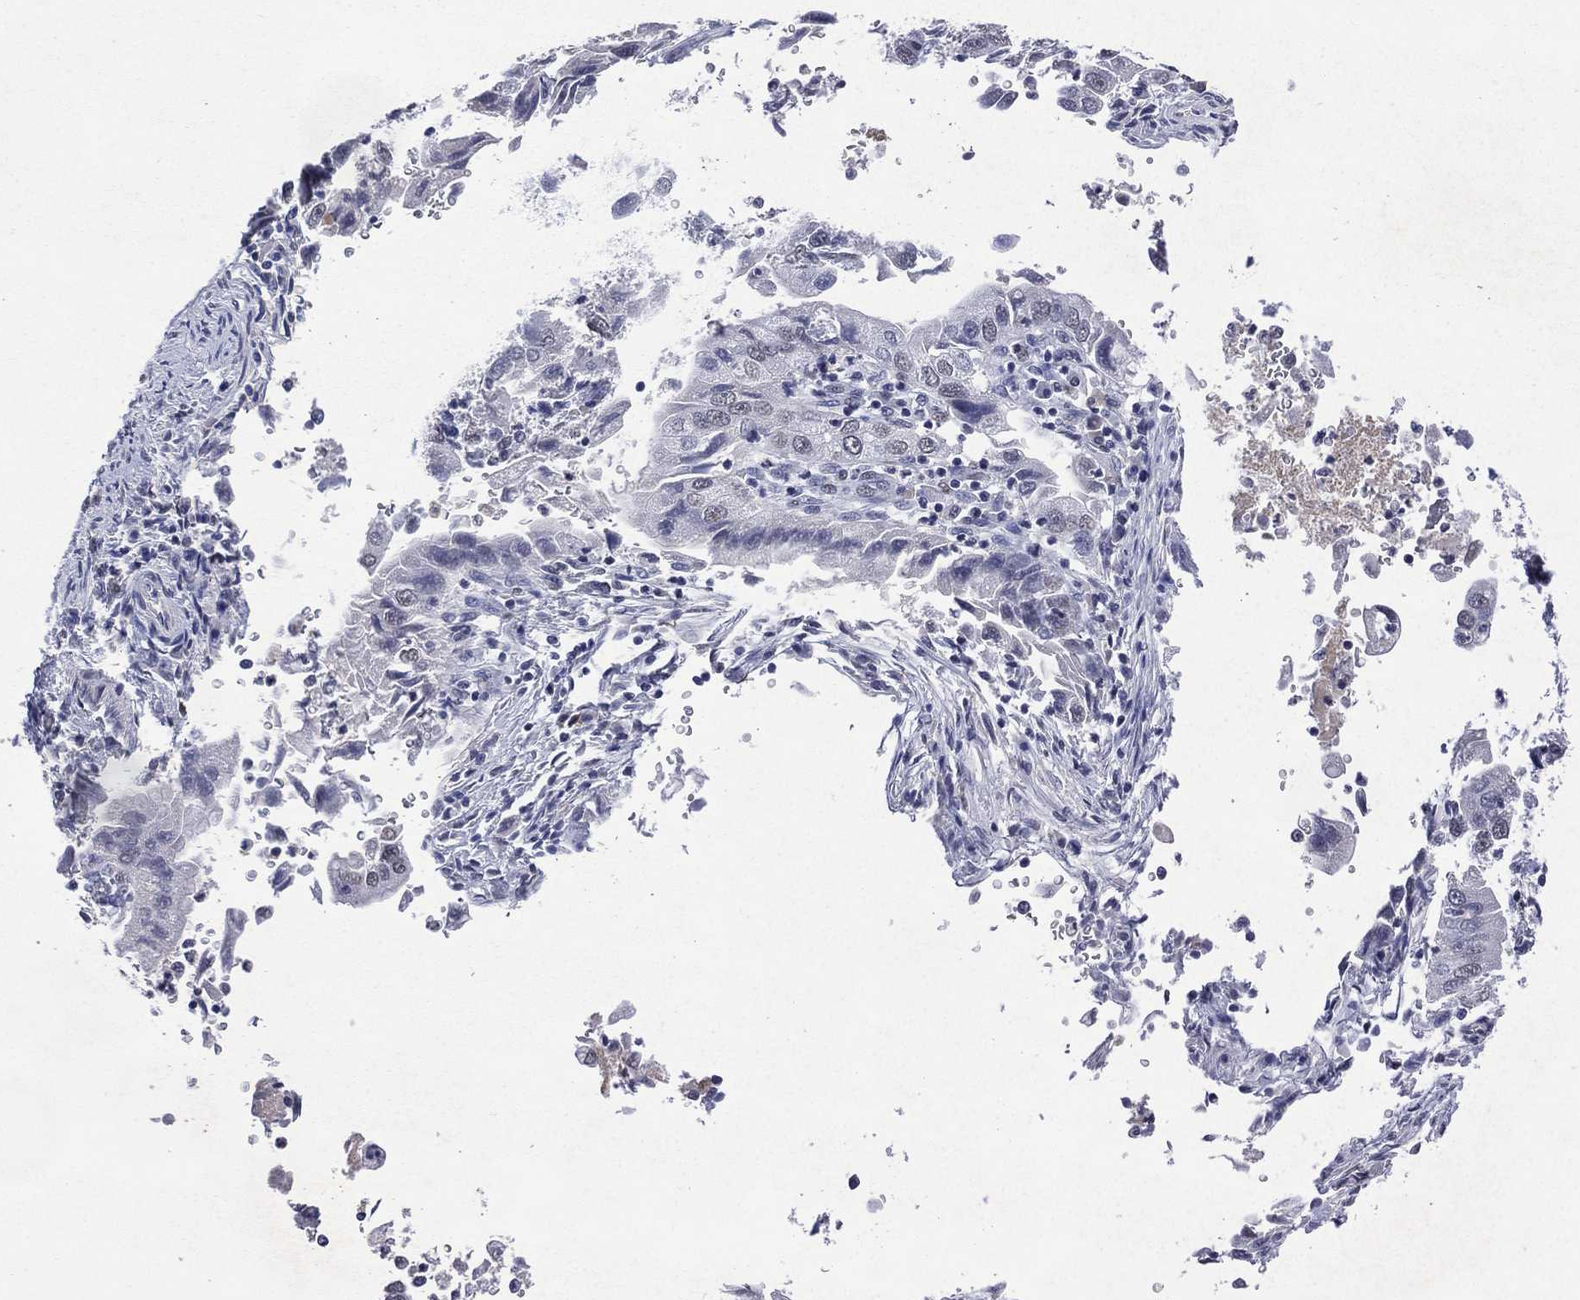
{"staining": {"intensity": "negative", "quantity": "none", "location": "none"}, "tissue": "stomach cancer", "cell_type": "Tumor cells", "image_type": "cancer", "snomed": [{"axis": "morphology", "description": "Adenocarcinoma, NOS"}, {"axis": "topography", "description": "Stomach"}], "caption": "Tumor cells show no significant expression in stomach cancer (adenocarcinoma). (Immunohistochemistry (ihc), brightfield microscopy, high magnification).", "gene": "ASB10", "patient": {"sex": "male", "age": 76}}